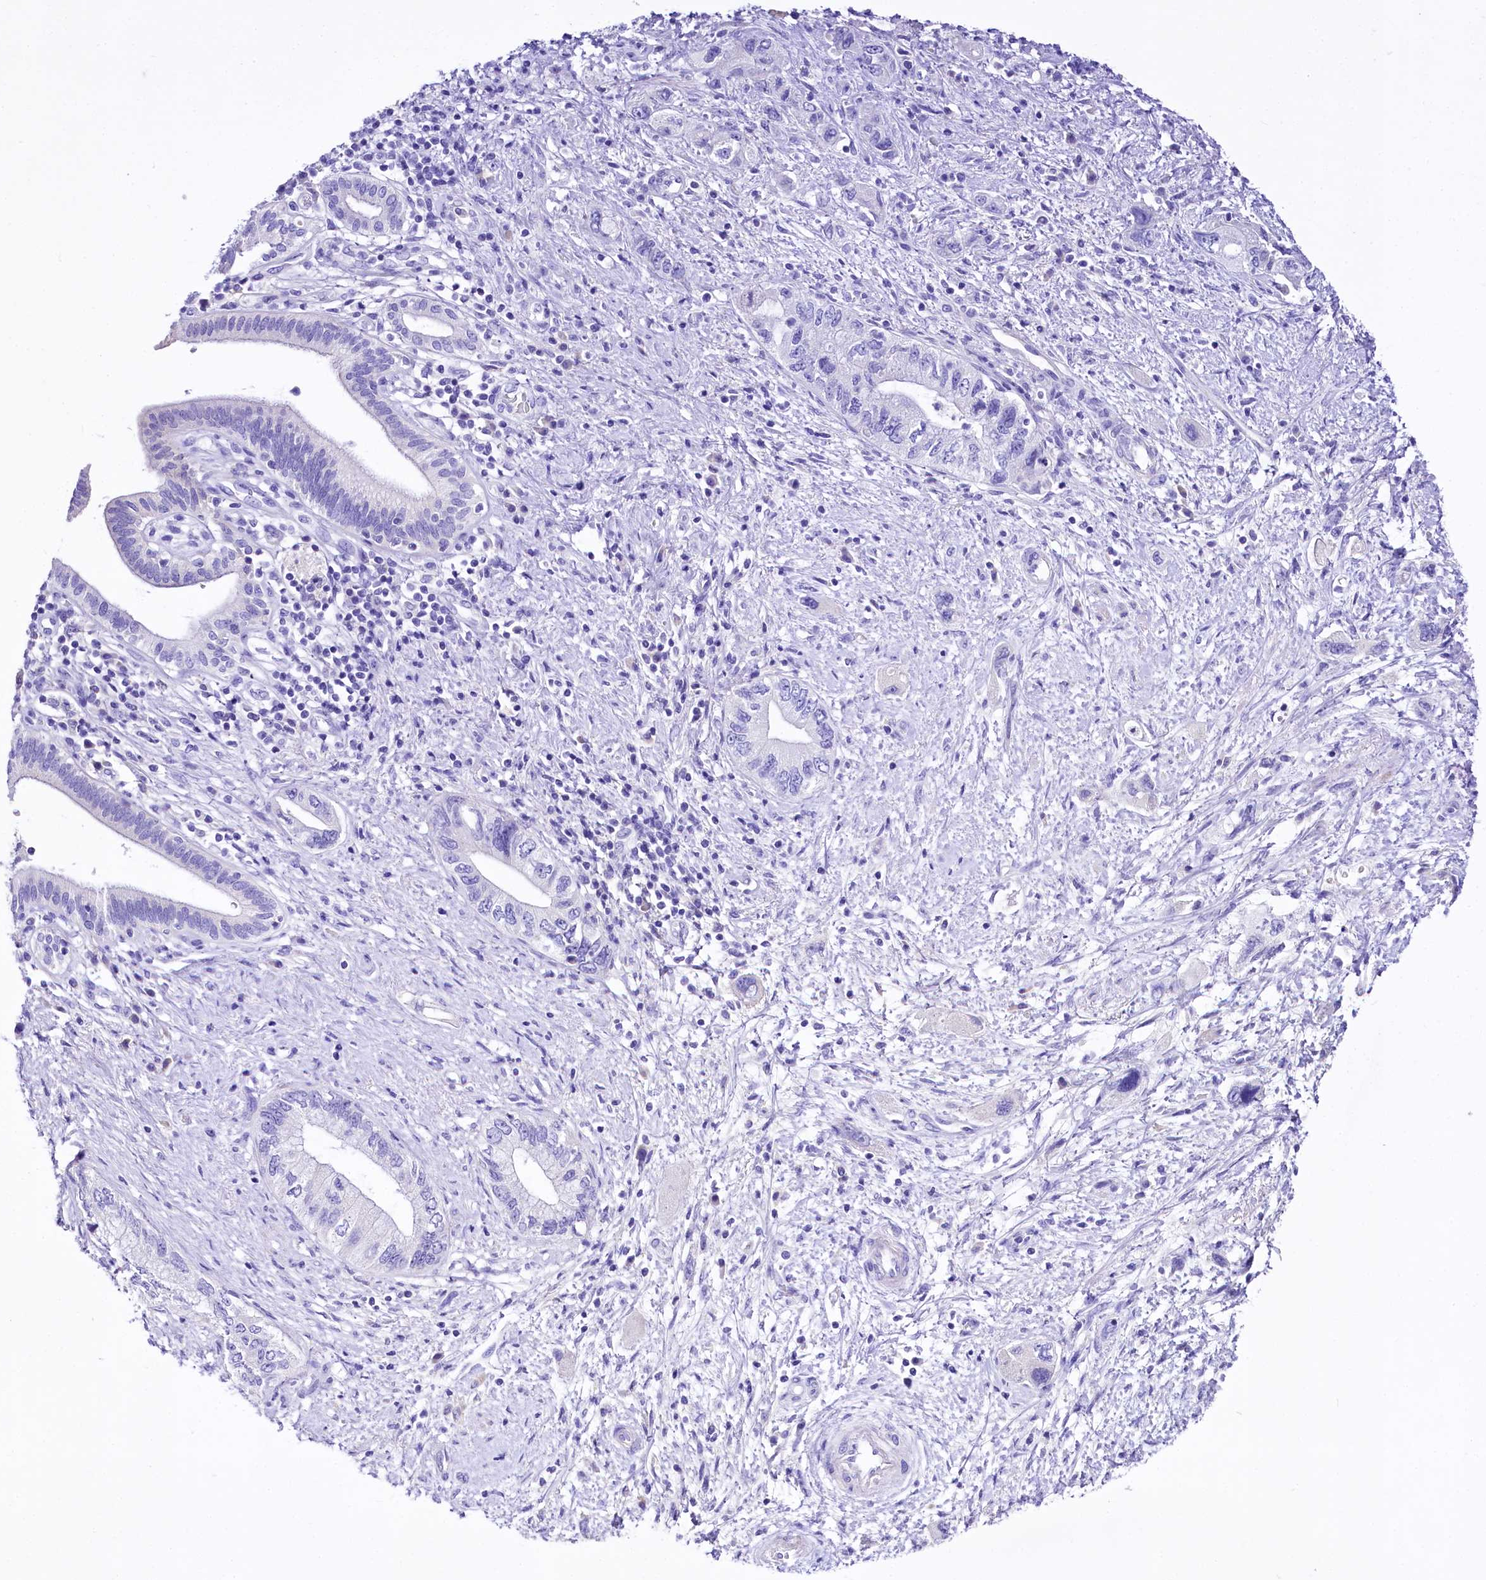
{"staining": {"intensity": "negative", "quantity": "none", "location": "none"}, "tissue": "pancreatic cancer", "cell_type": "Tumor cells", "image_type": "cancer", "snomed": [{"axis": "morphology", "description": "Adenocarcinoma, NOS"}, {"axis": "topography", "description": "Pancreas"}], "caption": "Immunohistochemistry (IHC) histopathology image of human pancreatic cancer stained for a protein (brown), which shows no expression in tumor cells.", "gene": "A2ML1", "patient": {"sex": "female", "age": 73}}